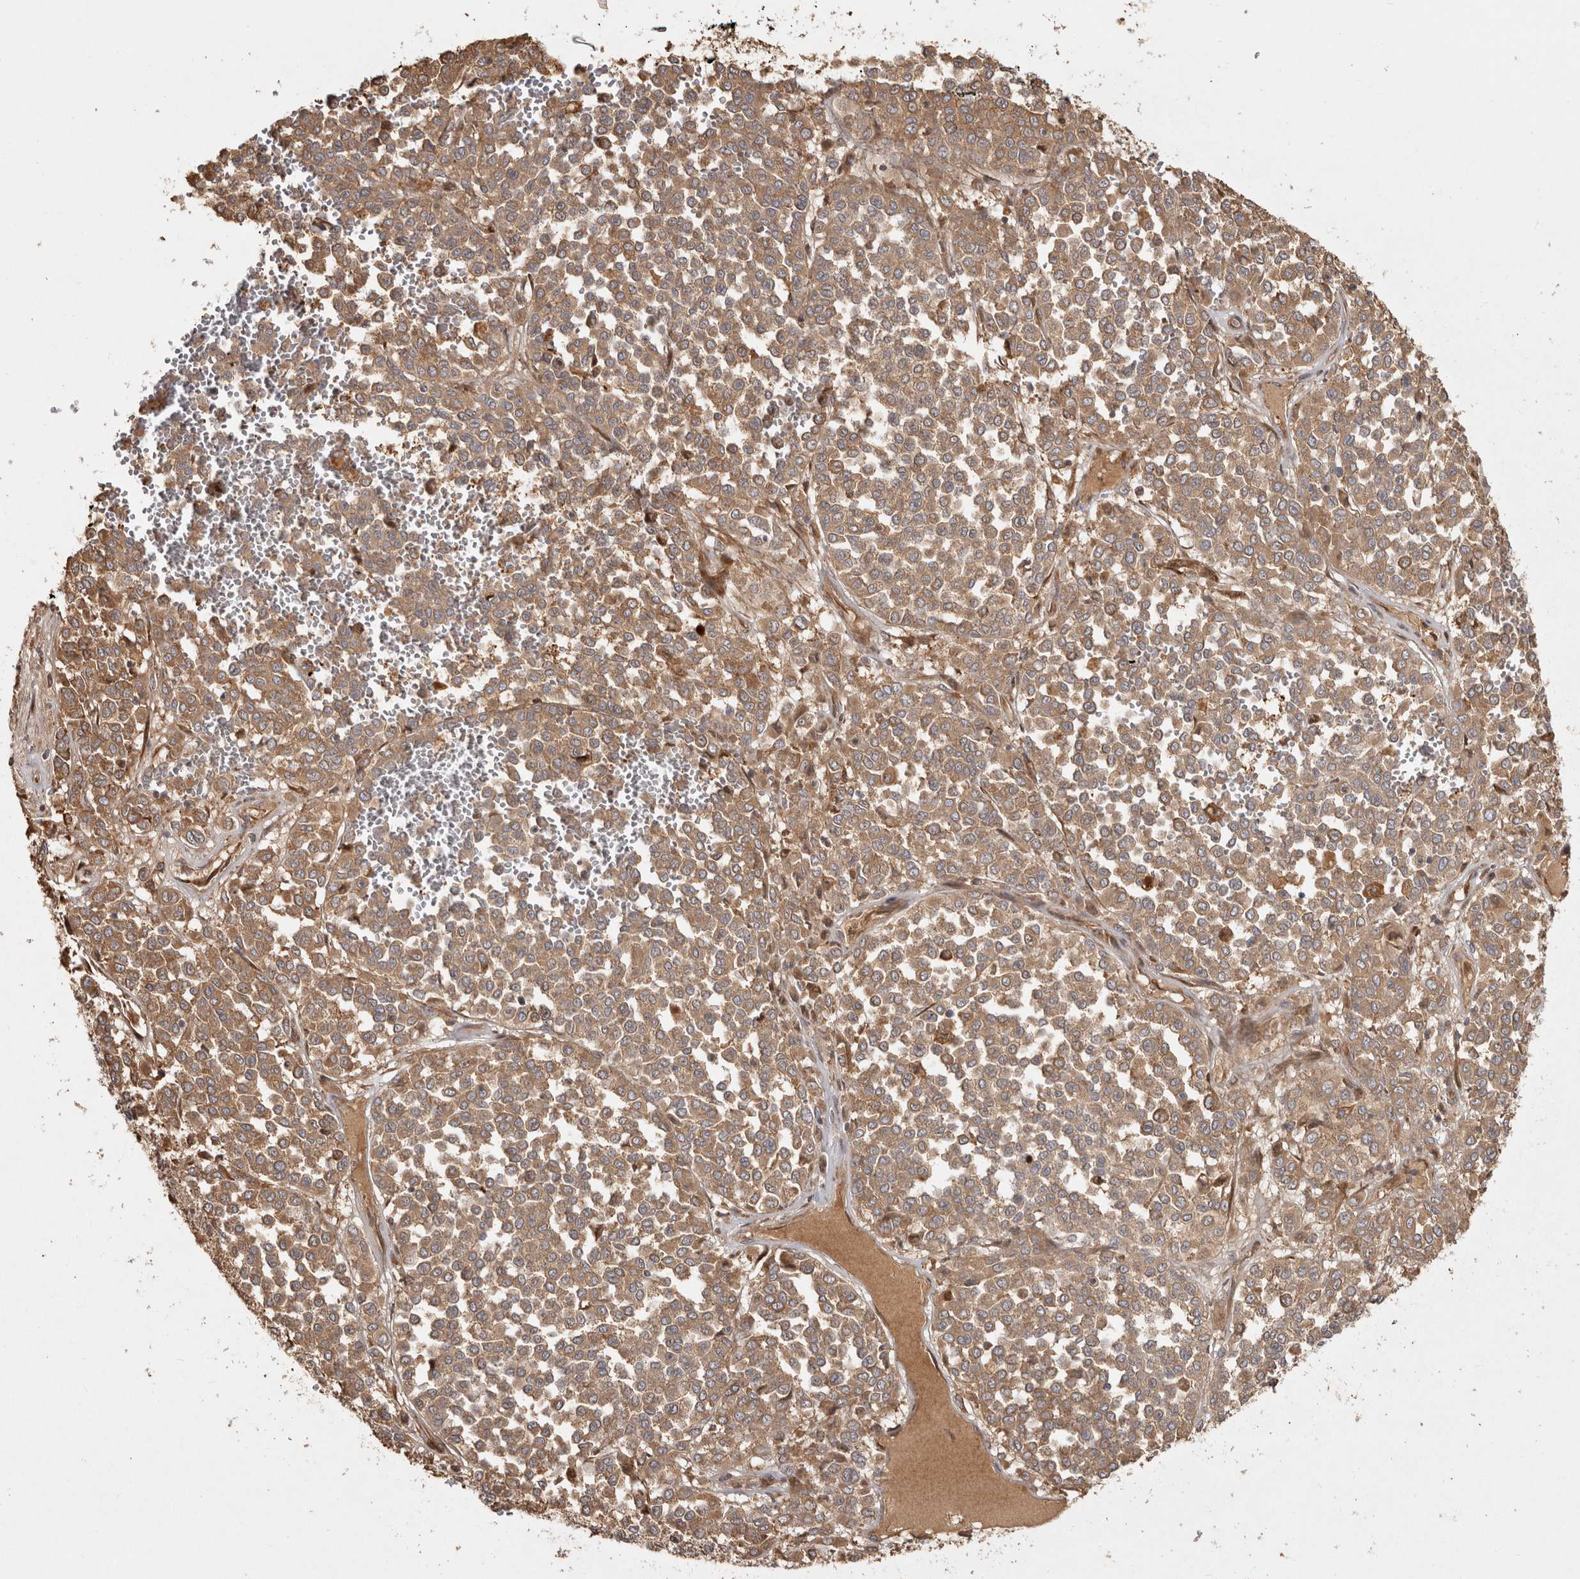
{"staining": {"intensity": "moderate", "quantity": ">75%", "location": "cytoplasmic/membranous"}, "tissue": "melanoma", "cell_type": "Tumor cells", "image_type": "cancer", "snomed": [{"axis": "morphology", "description": "Malignant melanoma, Metastatic site"}, {"axis": "topography", "description": "Pancreas"}], "caption": "Protein positivity by immunohistochemistry displays moderate cytoplasmic/membranous positivity in approximately >75% of tumor cells in melanoma.", "gene": "CAMSAP2", "patient": {"sex": "female", "age": 30}}